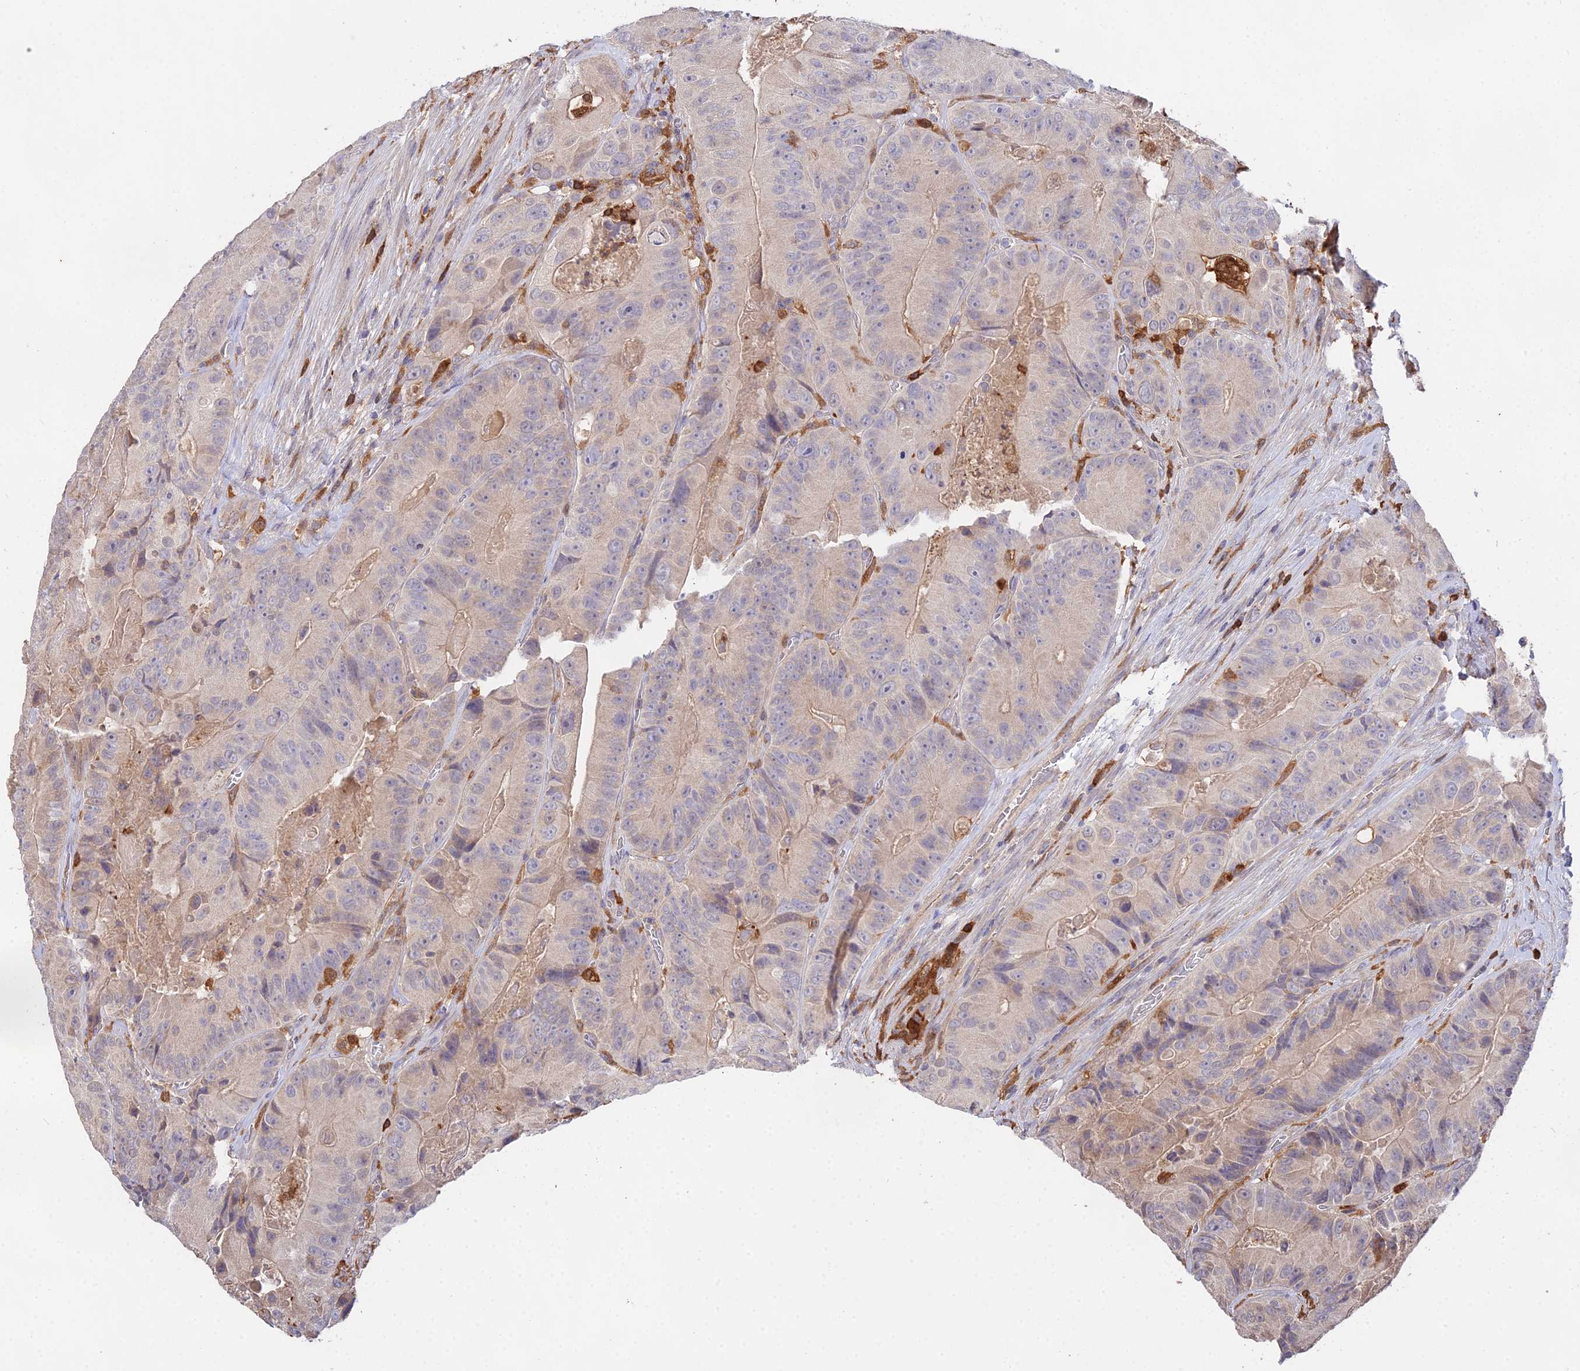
{"staining": {"intensity": "weak", "quantity": ">75%", "location": "cytoplasmic/membranous"}, "tissue": "colorectal cancer", "cell_type": "Tumor cells", "image_type": "cancer", "snomed": [{"axis": "morphology", "description": "Adenocarcinoma, NOS"}, {"axis": "topography", "description": "Colon"}], "caption": "This histopathology image reveals adenocarcinoma (colorectal) stained with IHC to label a protein in brown. The cytoplasmic/membranous of tumor cells show weak positivity for the protein. Nuclei are counter-stained blue.", "gene": "FBP1", "patient": {"sex": "female", "age": 86}}